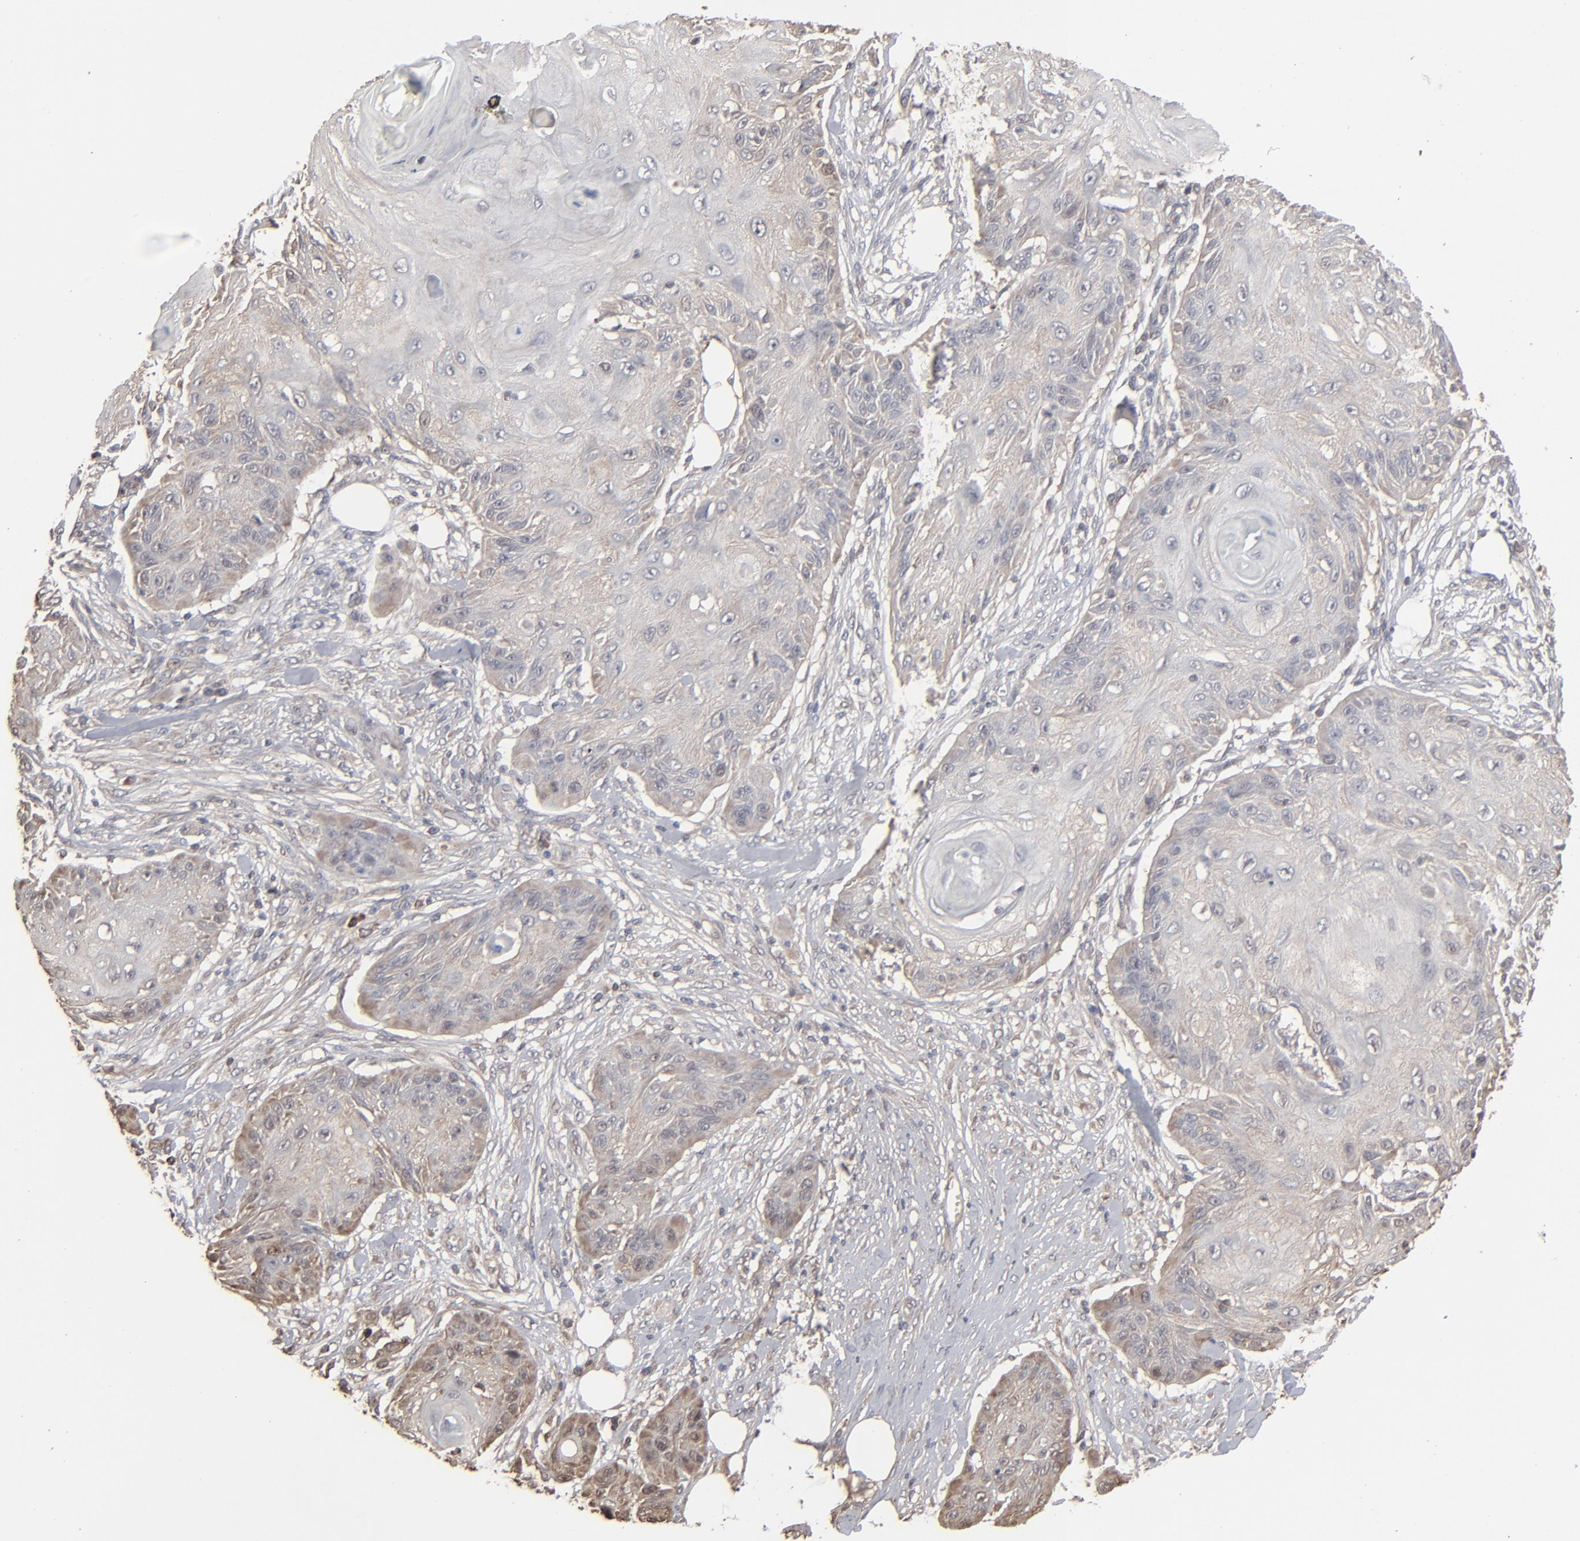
{"staining": {"intensity": "weak", "quantity": "25%-75%", "location": "cytoplasmic/membranous"}, "tissue": "skin cancer", "cell_type": "Tumor cells", "image_type": "cancer", "snomed": [{"axis": "morphology", "description": "Squamous cell carcinoma, NOS"}, {"axis": "topography", "description": "Skin"}], "caption": "IHC staining of skin cancer (squamous cell carcinoma), which shows low levels of weak cytoplasmic/membranous positivity in approximately 25%-75% of tumor cells indicating weak cytoplasmic/membranous protein positivity. The staining was performed using DAB (3,3'-diaminobenzidine) (brown) for protein detection and nuclei were counterstained in hematoxylin (blue).", "gene": "NME1-NME2", "patient": {"sex": "female", "age": 88}}